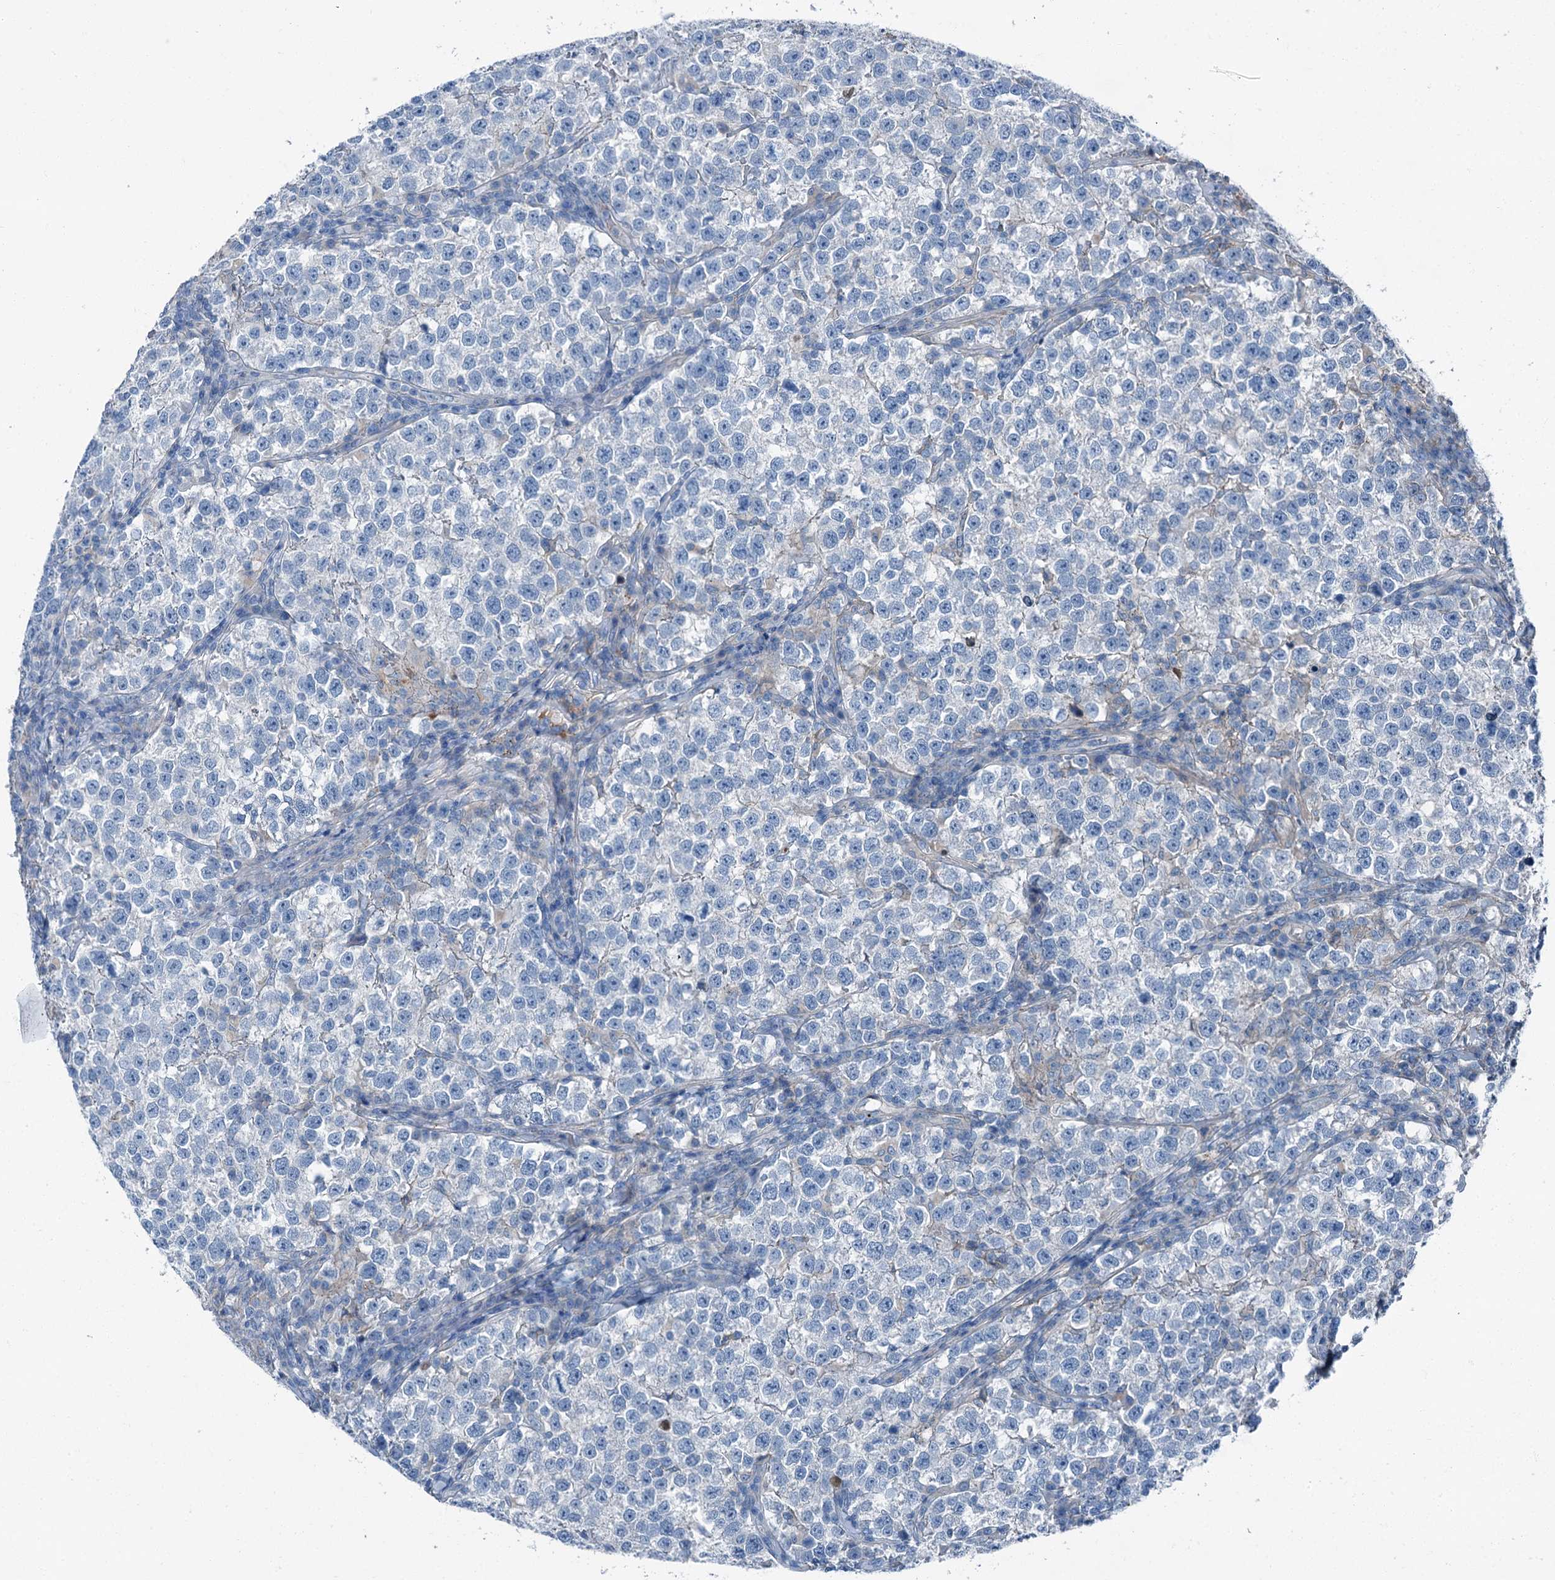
{"staining": {"intensity": "negative", "quantity": "none", "location": "none"}, "tissue": "testis cancer", "cell_type": "Tumor cells", "image_type": "cancer", "snomed": [{"axis": "morphology", "description": "Normal tissue, NOS"}, {"axis": "morphology", "description": "Seminoma, NOS"}, {"axis": "topography", "description": "Testis"}], "caption": "IHC of testis seminoma displays no positivity in tumor cells.", "gene": "AXL", "patient": {"sex": "male", "age": 43}}